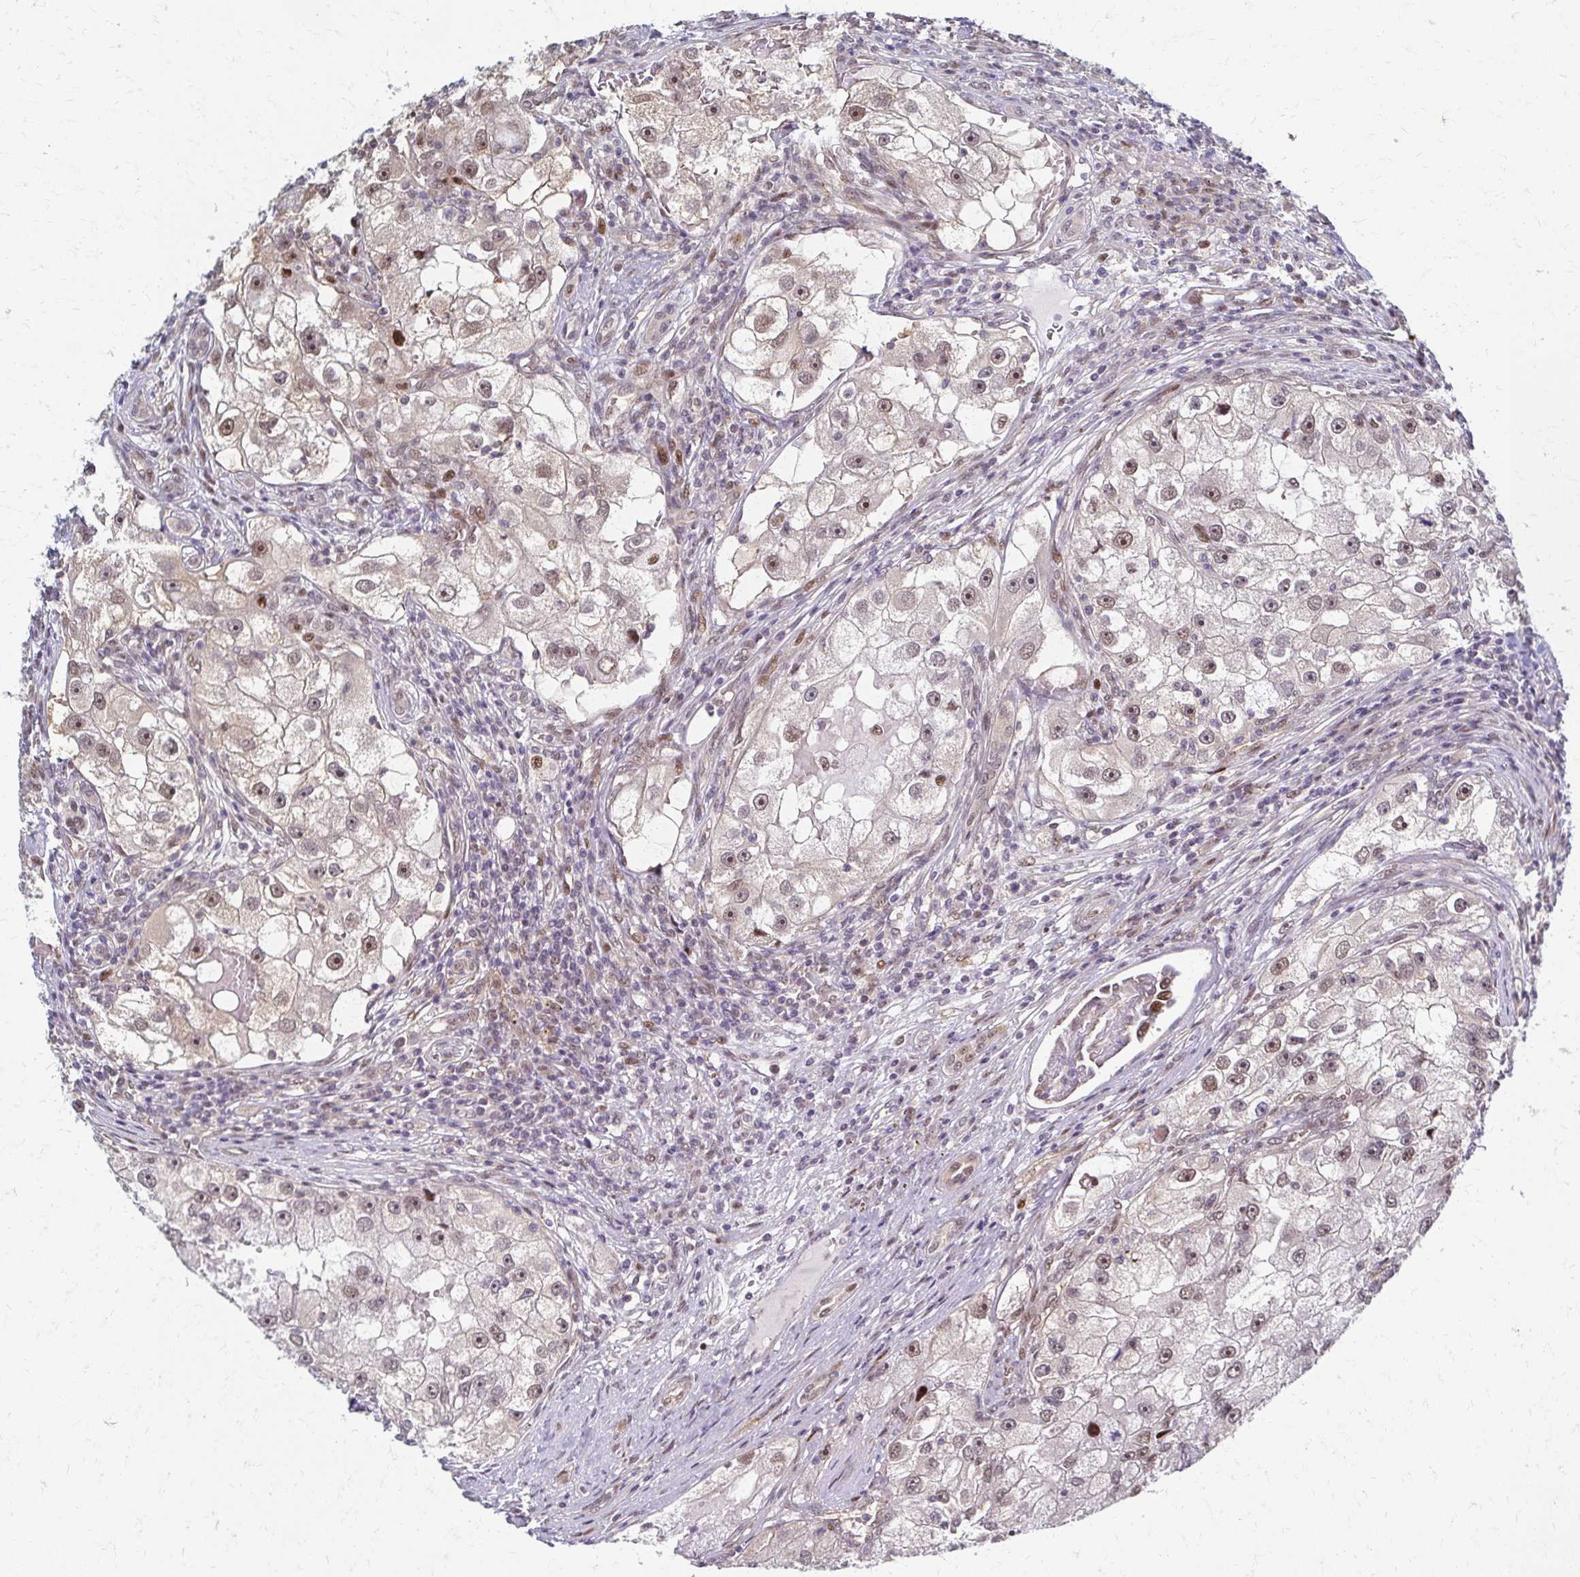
{"staining": {"intensity": "moderate", "quantity": ">75%", "location": "nuclear"}, "tissue": "renal cancer", "cell_type": "Tumor cells", "image_type": "cancer", "snomed": [{"axis": "morphology", "description": "Adenocarcinoma, NOS"}, {"axis": "topography", "description": "Kidney"}], "caption": "Immunohistochemistry image of neoplastic tissue: human renal cancer stained using immunohistochemistry (IHC) exhibits medium levels of moderate protein expression localized specifically in the nuclear of tumor cells, appearing as a nuclear brown color.", "gene": "PSMD7", "patient": {"sex": "male", "age": 63}}